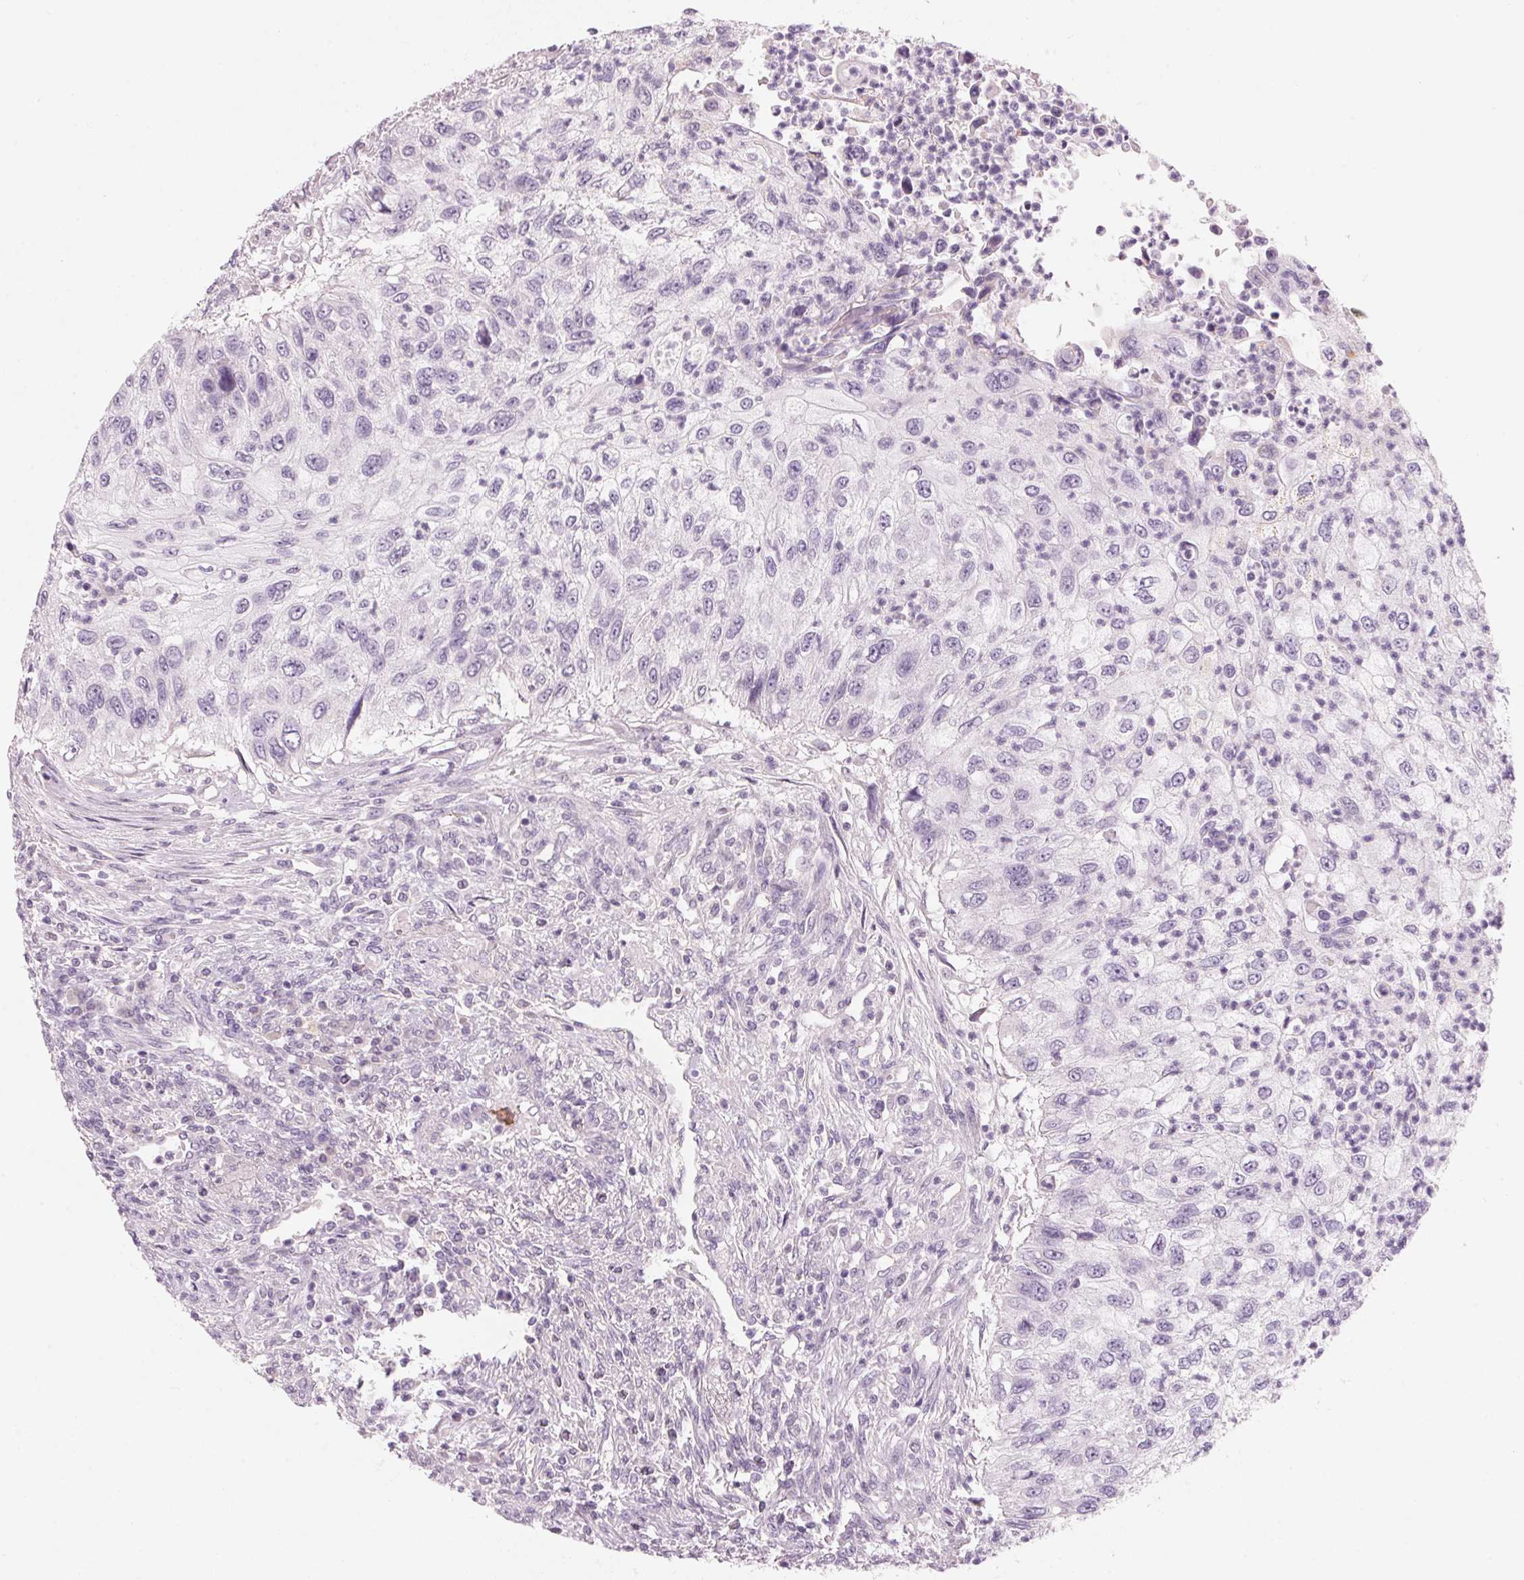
{"staining": {"intensity": "negative", "quantity": "none", "location": "none"}, "tissue": "urothelial cancer", "cell_type": "Tumor cells", "image_type": "cancer", "snomed": [{"axis": "morphology", "description": "Urothelial carcinoma, High grade"}, {"axis": "topography", "description": "Urinary bladder"}], "caption": "Image shows no significant protein expression in tumor cells of urothelial carcinoma (high-grade). The staining is performed using DAB (3,3'-diaminobenzidine) brown chromogen with nuclei counter-stained in using hematoxylin.", "gene": "ADAM20", "patient": {"sex": "female", "age": 60}}